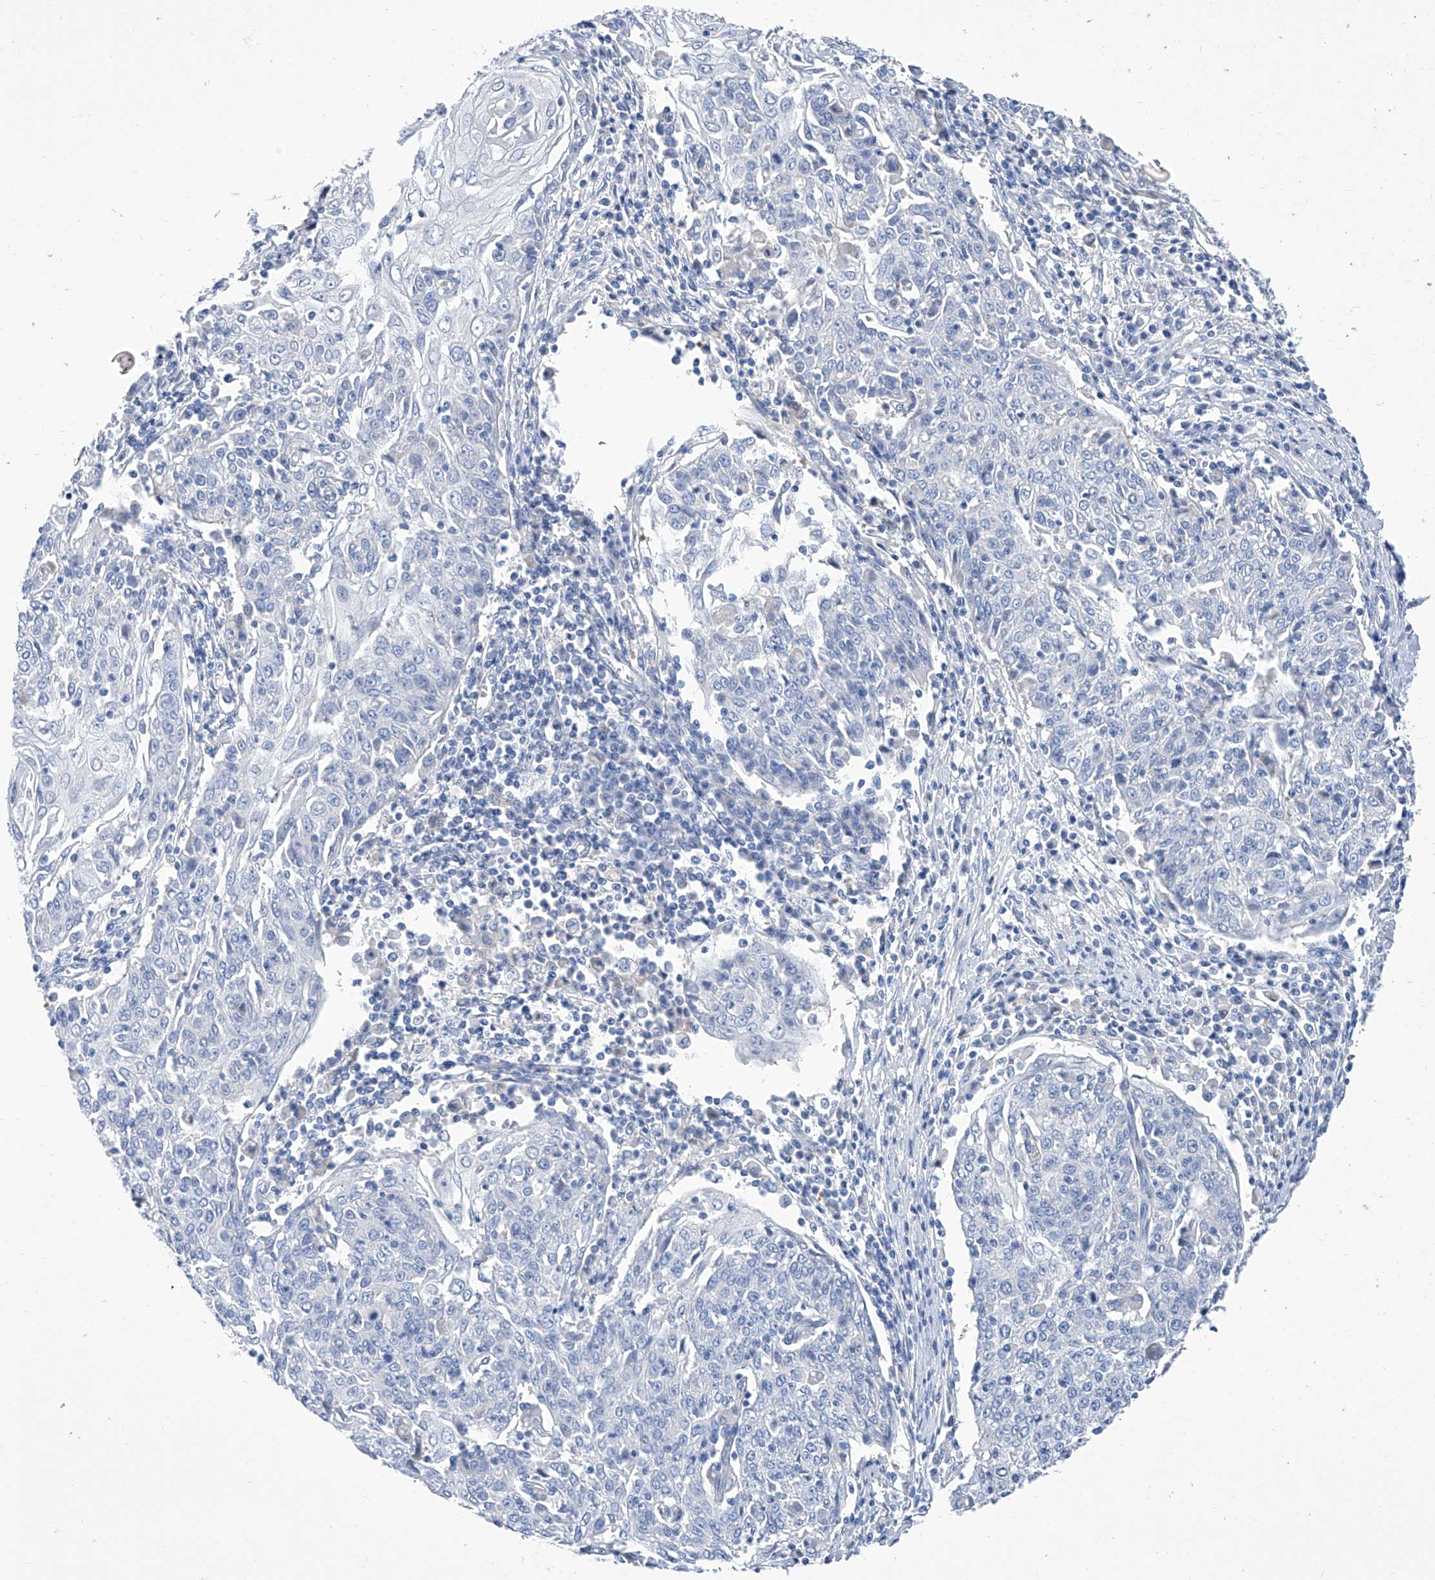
{"staining": {"intensity": "negative", "quantity": "none", "location": "none"}, "tissue": "cervical cancer", "cell_type": "Tumor cells", "image_type": "cancer", "snomed": [{"axis": "morphology", "description": "Squamous cell carcinoma, NOS"}, {"axis": "topography", "description": "Cervix"}], "caption": "Immunohistochemistry photomicrograph of cervical squamous cell carcinoma stained for a protein (brown), which exhibits no positivity in tumor cells. (Stains: DAB (3,3'-diaminobenzidine) immunohistochemistry with hematoxylin counter stain, Microscopy: brightfield microscopy at high magnification).", "gene": "SMS", "patient": {"sex": "female", "age": 48}}